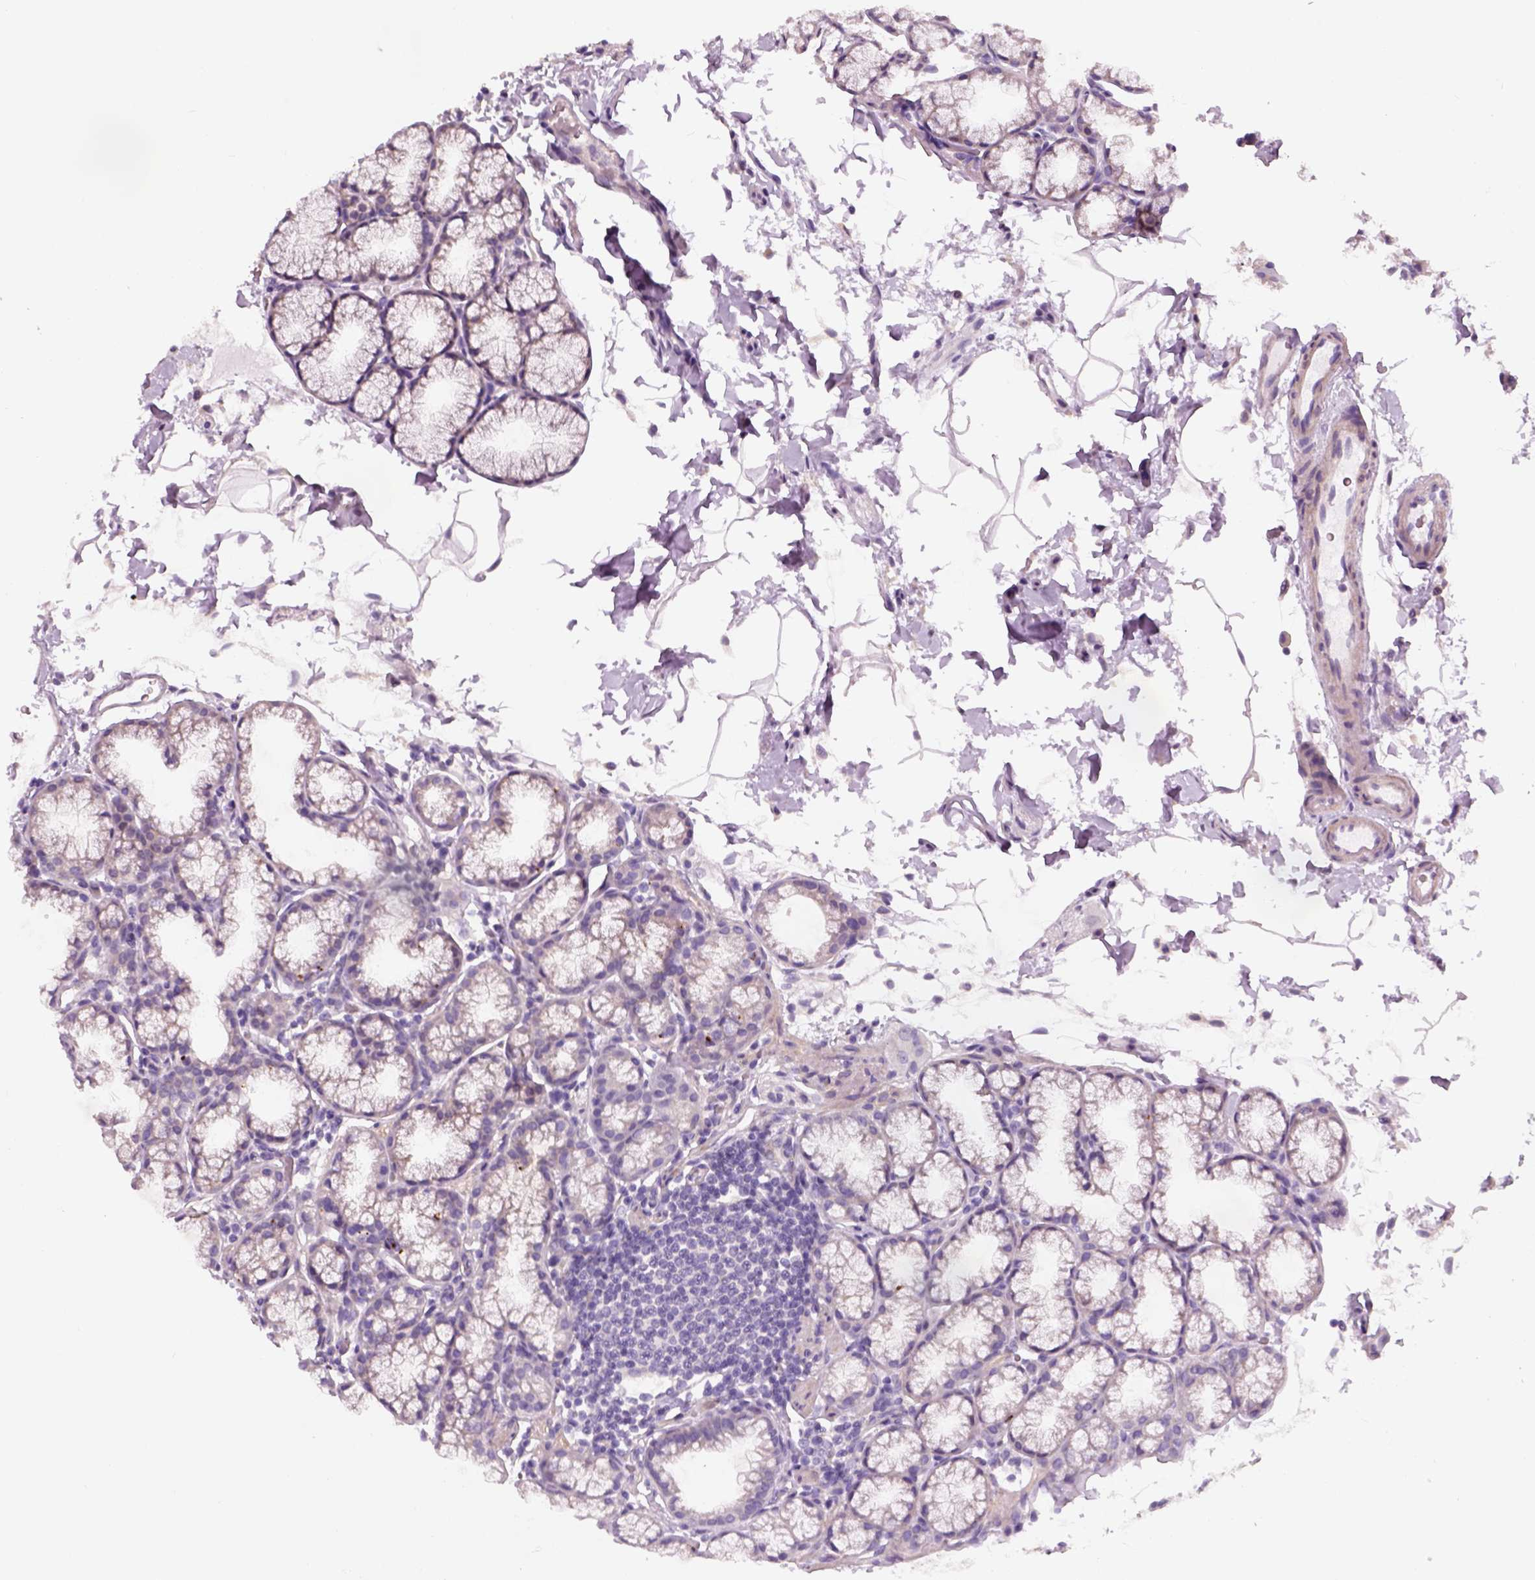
{"staining": {"intensity": "negative", "quantity": "none", "location": "none"}, "tissue": "duodenum", "cell_type": "Glandular cells", "image_type": "normal", "snomed": [{"axis": "morphology", "description": "Normal tissue, NOS"}, {"axis": "topography", "description": "Pancreas"}, {"axis": "topography", "description": "Duodenum"}], "caption": "IHC of benign duodenum shows no expression in glandular cells.", "gene": "ELOVL3", "patient": {"sex": "male", "age": 59}}